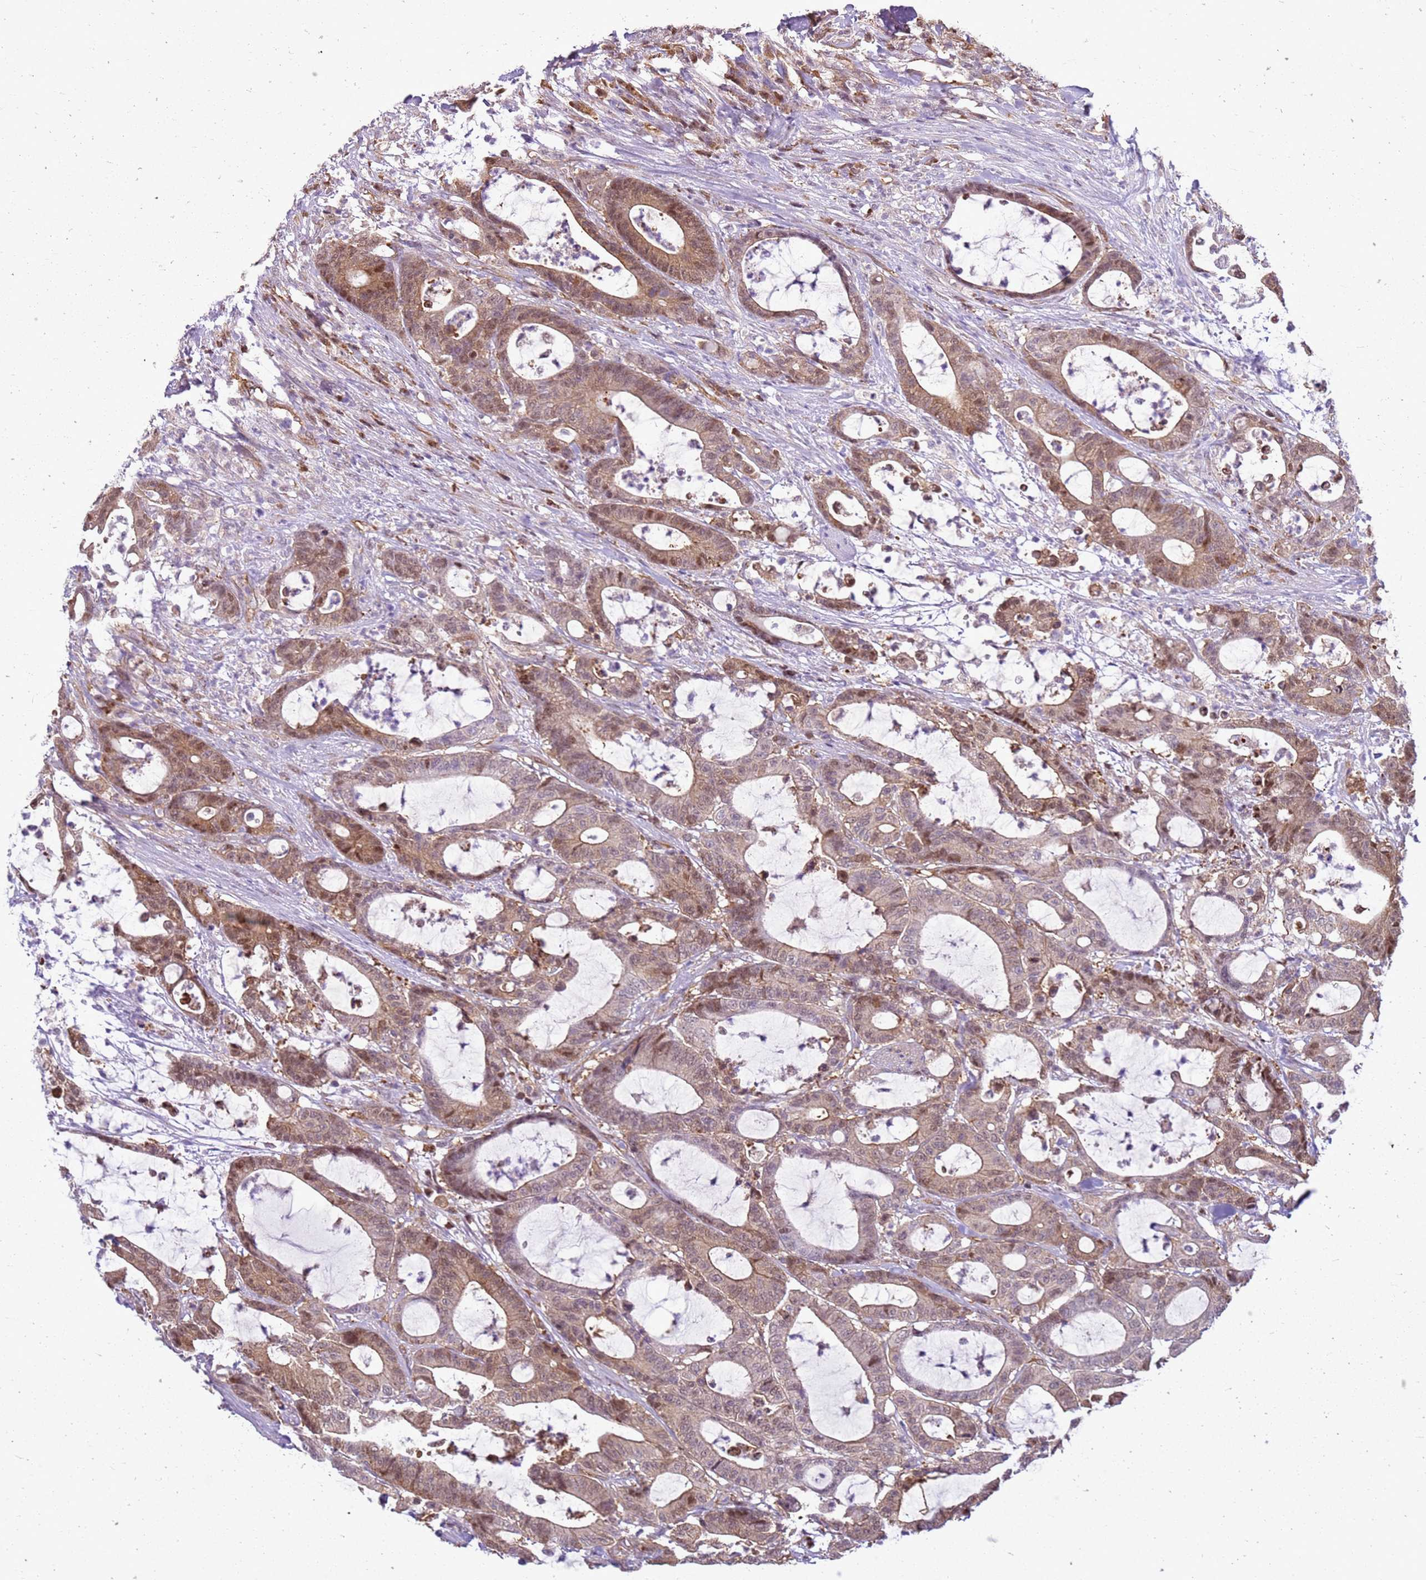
{"staining": {"intensity": "moderate", "quantity": ">75%", "location": "cytoplasmic/membranous,nuclear"}, "tissue": "colorectal cancer", "cell_type": "Tumor cells", "image_type": "cancer", "snomed": [{"axis": "morphology", "description": "Adenocarcinoma, NOS"}, {"axis": "topography", "description": "Colon"}], "caption": "IHC staining of colorectal cancer, which demonstrates medium levels of moderate cytoplasmic/membranous and nuclear expression in about >75% of tumor cells indicating moderate cytoplasmic/membranous and nuclear protein expression. The staining was performed using DAB (3,3'-diaminobenzidine) (brown) for protein detection and nuclei were counterstained in hematoxylin (blue).", "gene": "YWHAE", "patient": {"sex": "female", "age": 84}}